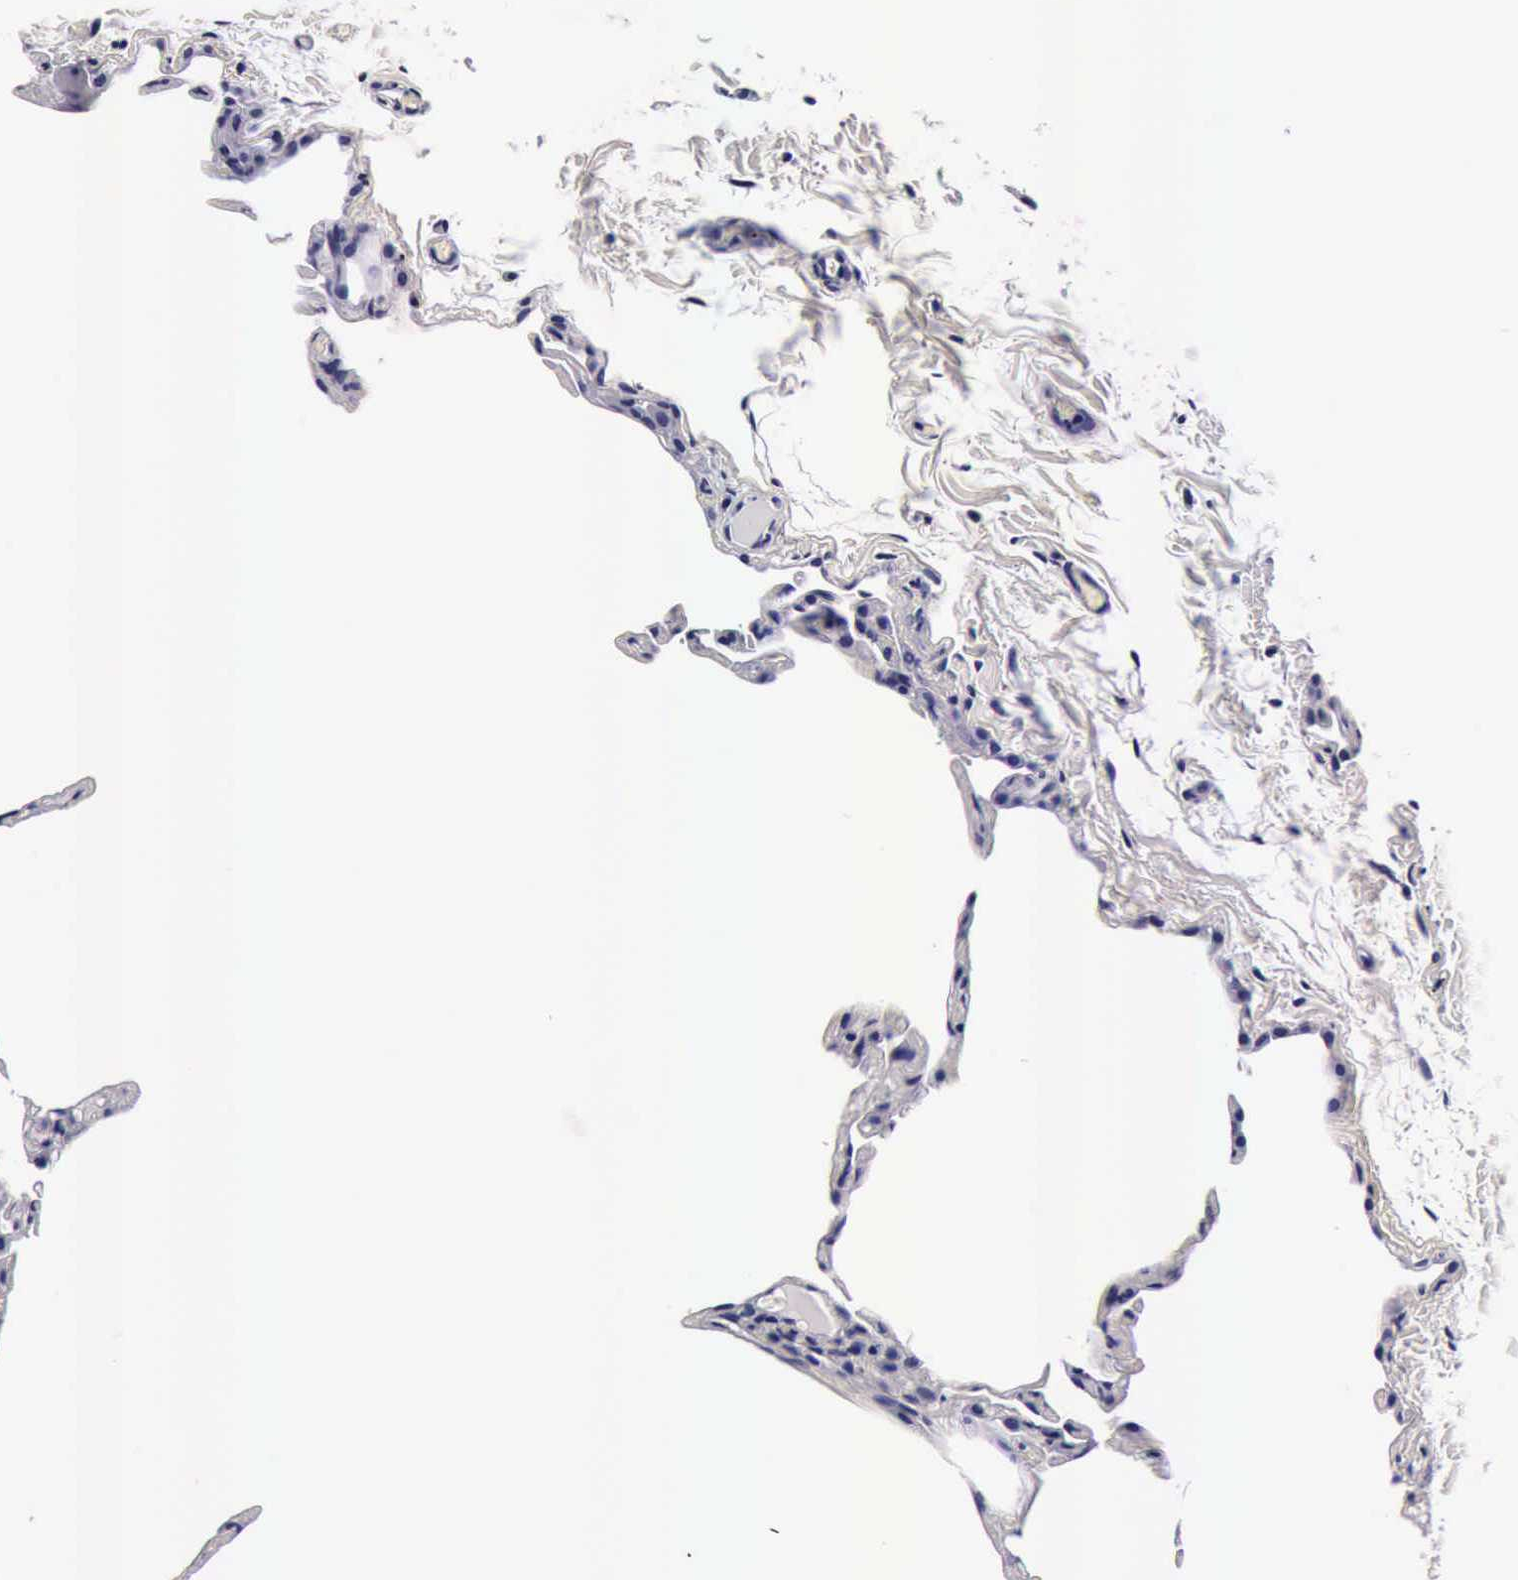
{"staining": {"intensity": "negative", "quantity": "none", "location": "none"}, "tissue": "lung", "cell_type": "Alveolar cells", "image_type": "normal", "snomed": [{"axis": "morphology", "description": "Normal tissue, NOS"}, {"axis": "topography", "description": "Lung"}], "caption": "DAB immunohistochemical staining of normal lung demonstrates no significant expression in alveolar cells.", "gene": "IAPP", "patient": {"sex": "female", "age": 75}}